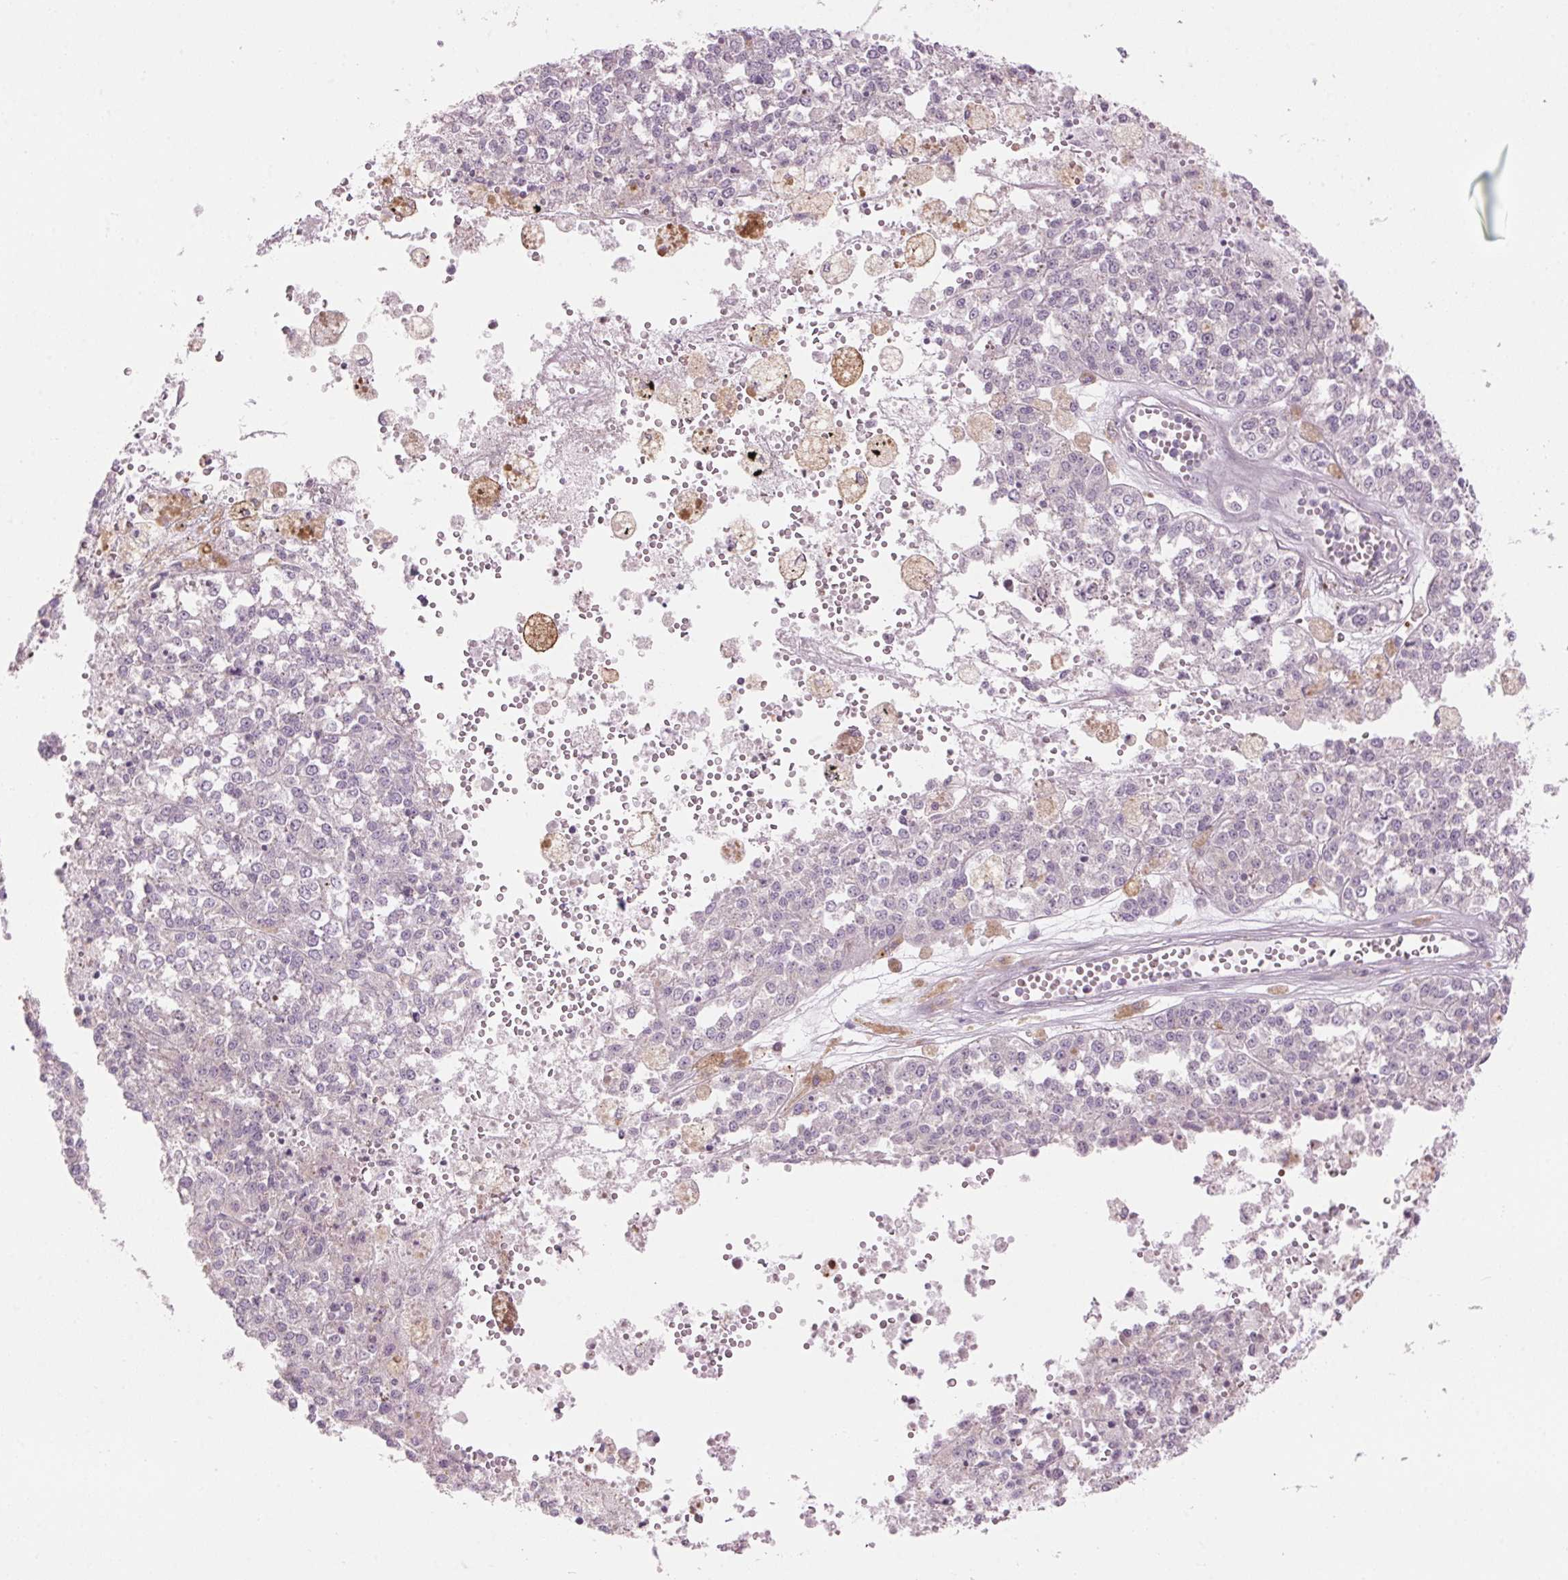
{"staining": {"intensity": "negative", "quantity": "none", "location": "none"}, "tissue": "melanoma", "cell_type": "Tumor cells", "image_type": "cancer", "snomed": [{"axis": "morphology", "description": "Malignant melanoma, Metastatic site"}, {"axis": "topography", "description": "Lymph node"}], "caption": "Immunohistochemistry micrograph of neoplastic tissue: melanoma stained with DAB (3,3'-diaminobenzidine) displays no significant protein positivity in tumor cells. The staining is performed using DAB (3,3'-diaminobenzidine) brown chromogen with nuclei counter-stained in using hematoxylin.", "gene": "GNMT", "patient": {"sex": "female", "age": 64}}